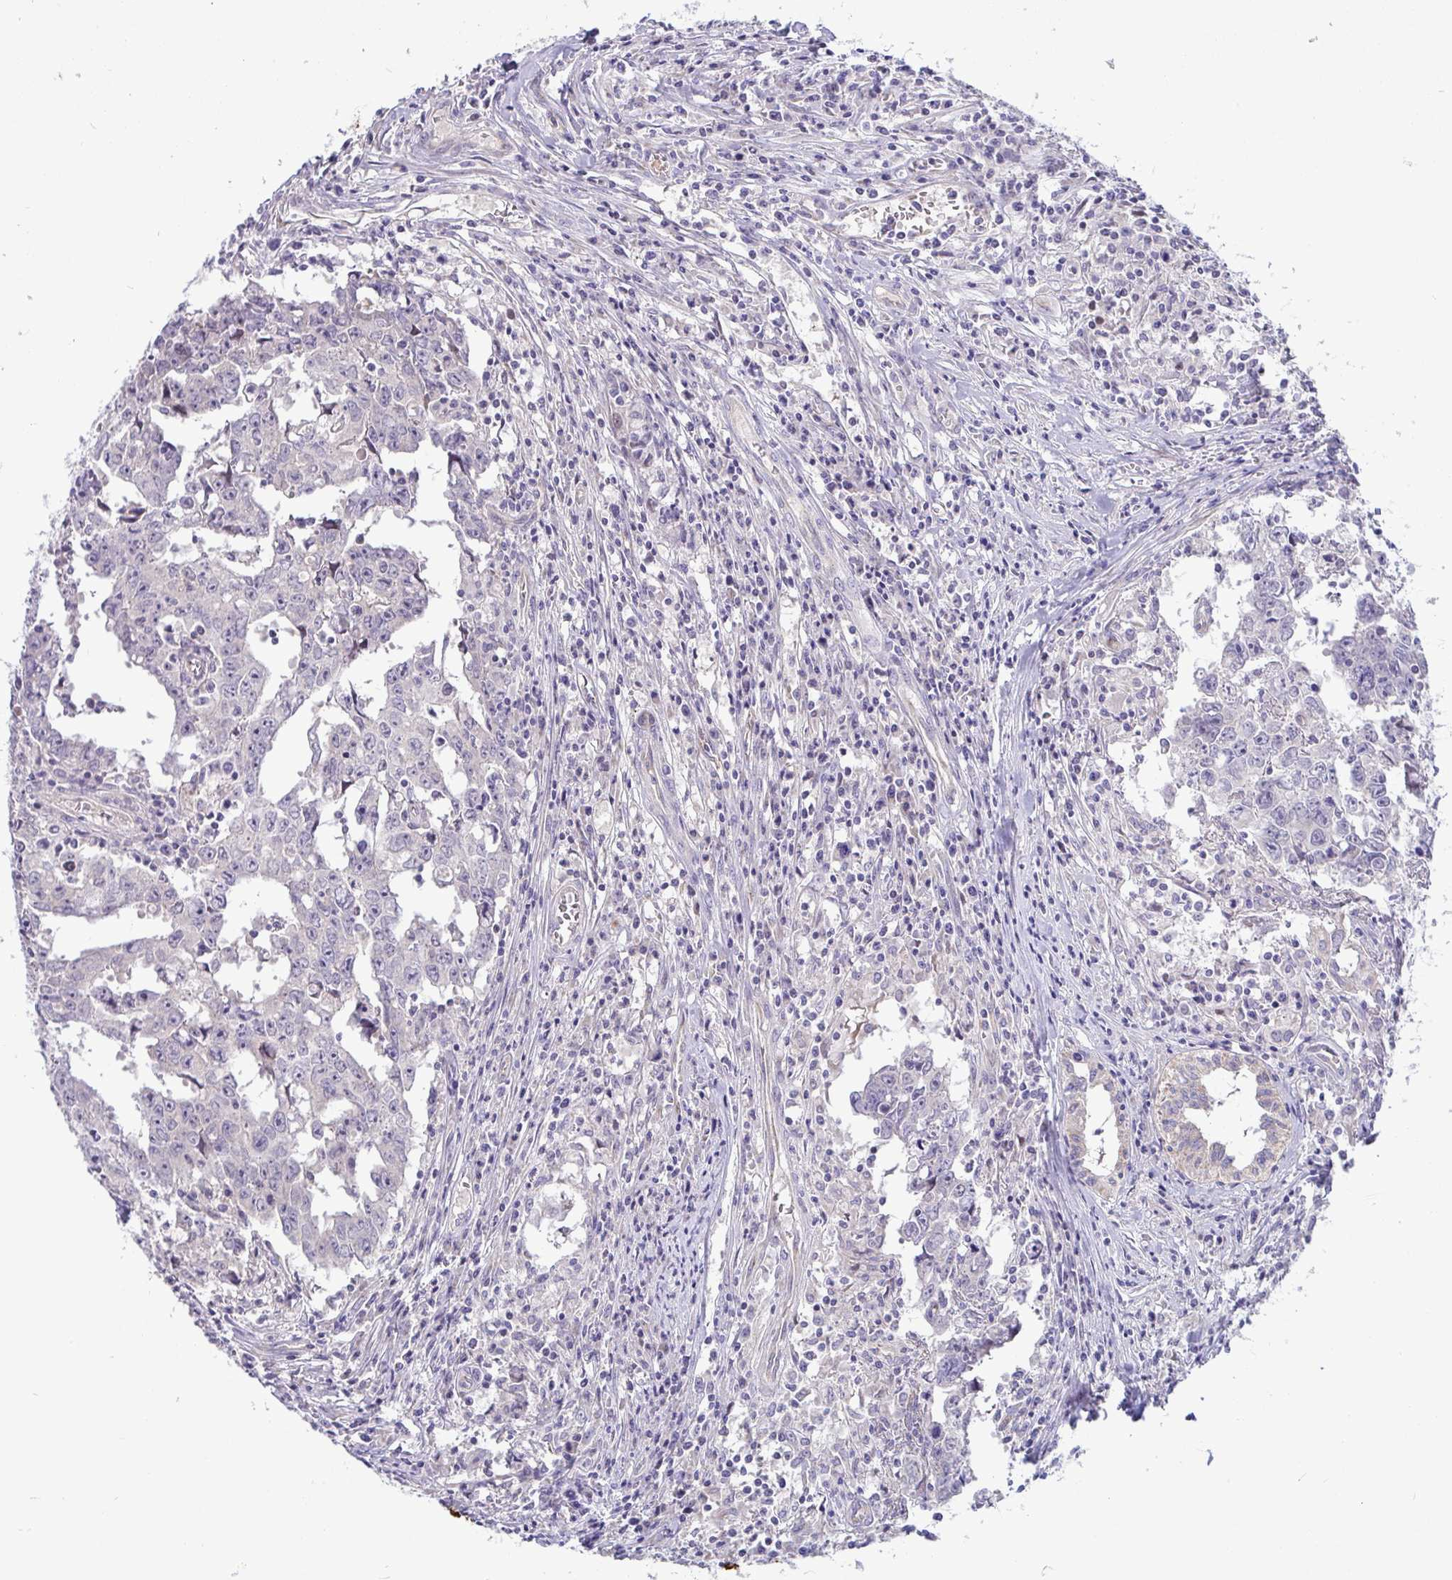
{"staining": {"intensity": "negative", "quantity": "none", "location": "none"}, "tissue": "testis cancer", "cell_type": "Tumor cells", "image_type": "cancer", "snomed": [{"axis": "morphology", "description": "Carcinoma, Embryonal, NOS"}, {"axis": "topography", "description": "Testis"}], "caption": "Immunohistochemical staining of testis cancer displays no significant expression in tumor cells.", "gene": "IL37", "patient": {"sex": "male", "age": 22}}